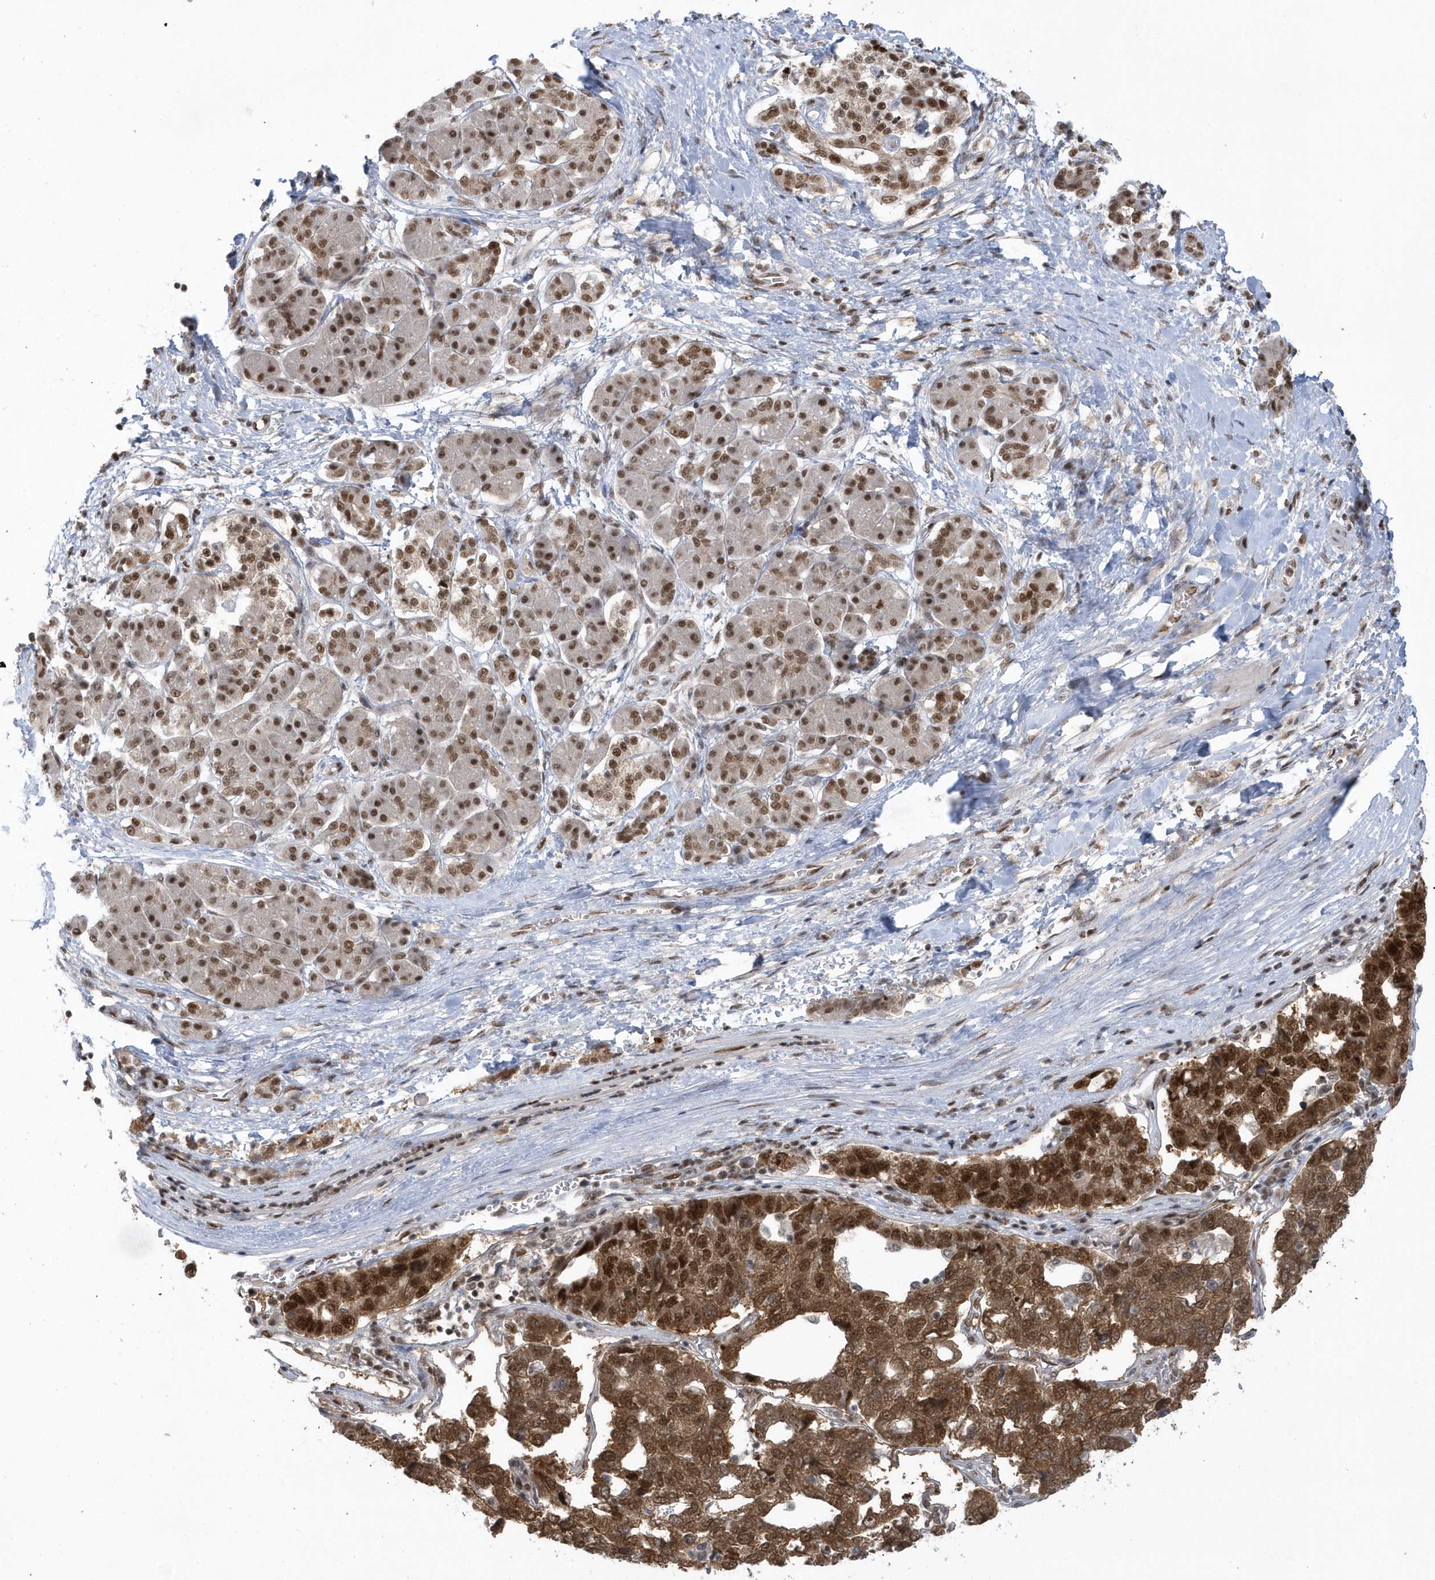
{"staining": {"intensity": "strong", "quantity": ">75%", "location": "cytoplasmic/membranous,nuclear"}, "tissue": "pancreatic cancer", "cell_type": "Tumor cells", "image_type": "cancer", "snomed": [{"axis": "morphology", "description": "Adenocarcinoma, NOS"}, {"axis": "topography", "description": "Pancreas"}], "caption": "A brown stain highlights strong cytoplasmic/membranous and nuclear staining of a protein in human adenocarcinoma (pancreatic) tumor cells.", "gene": "SEPHS1", "patient": {"sex": "female", "age": 61}}